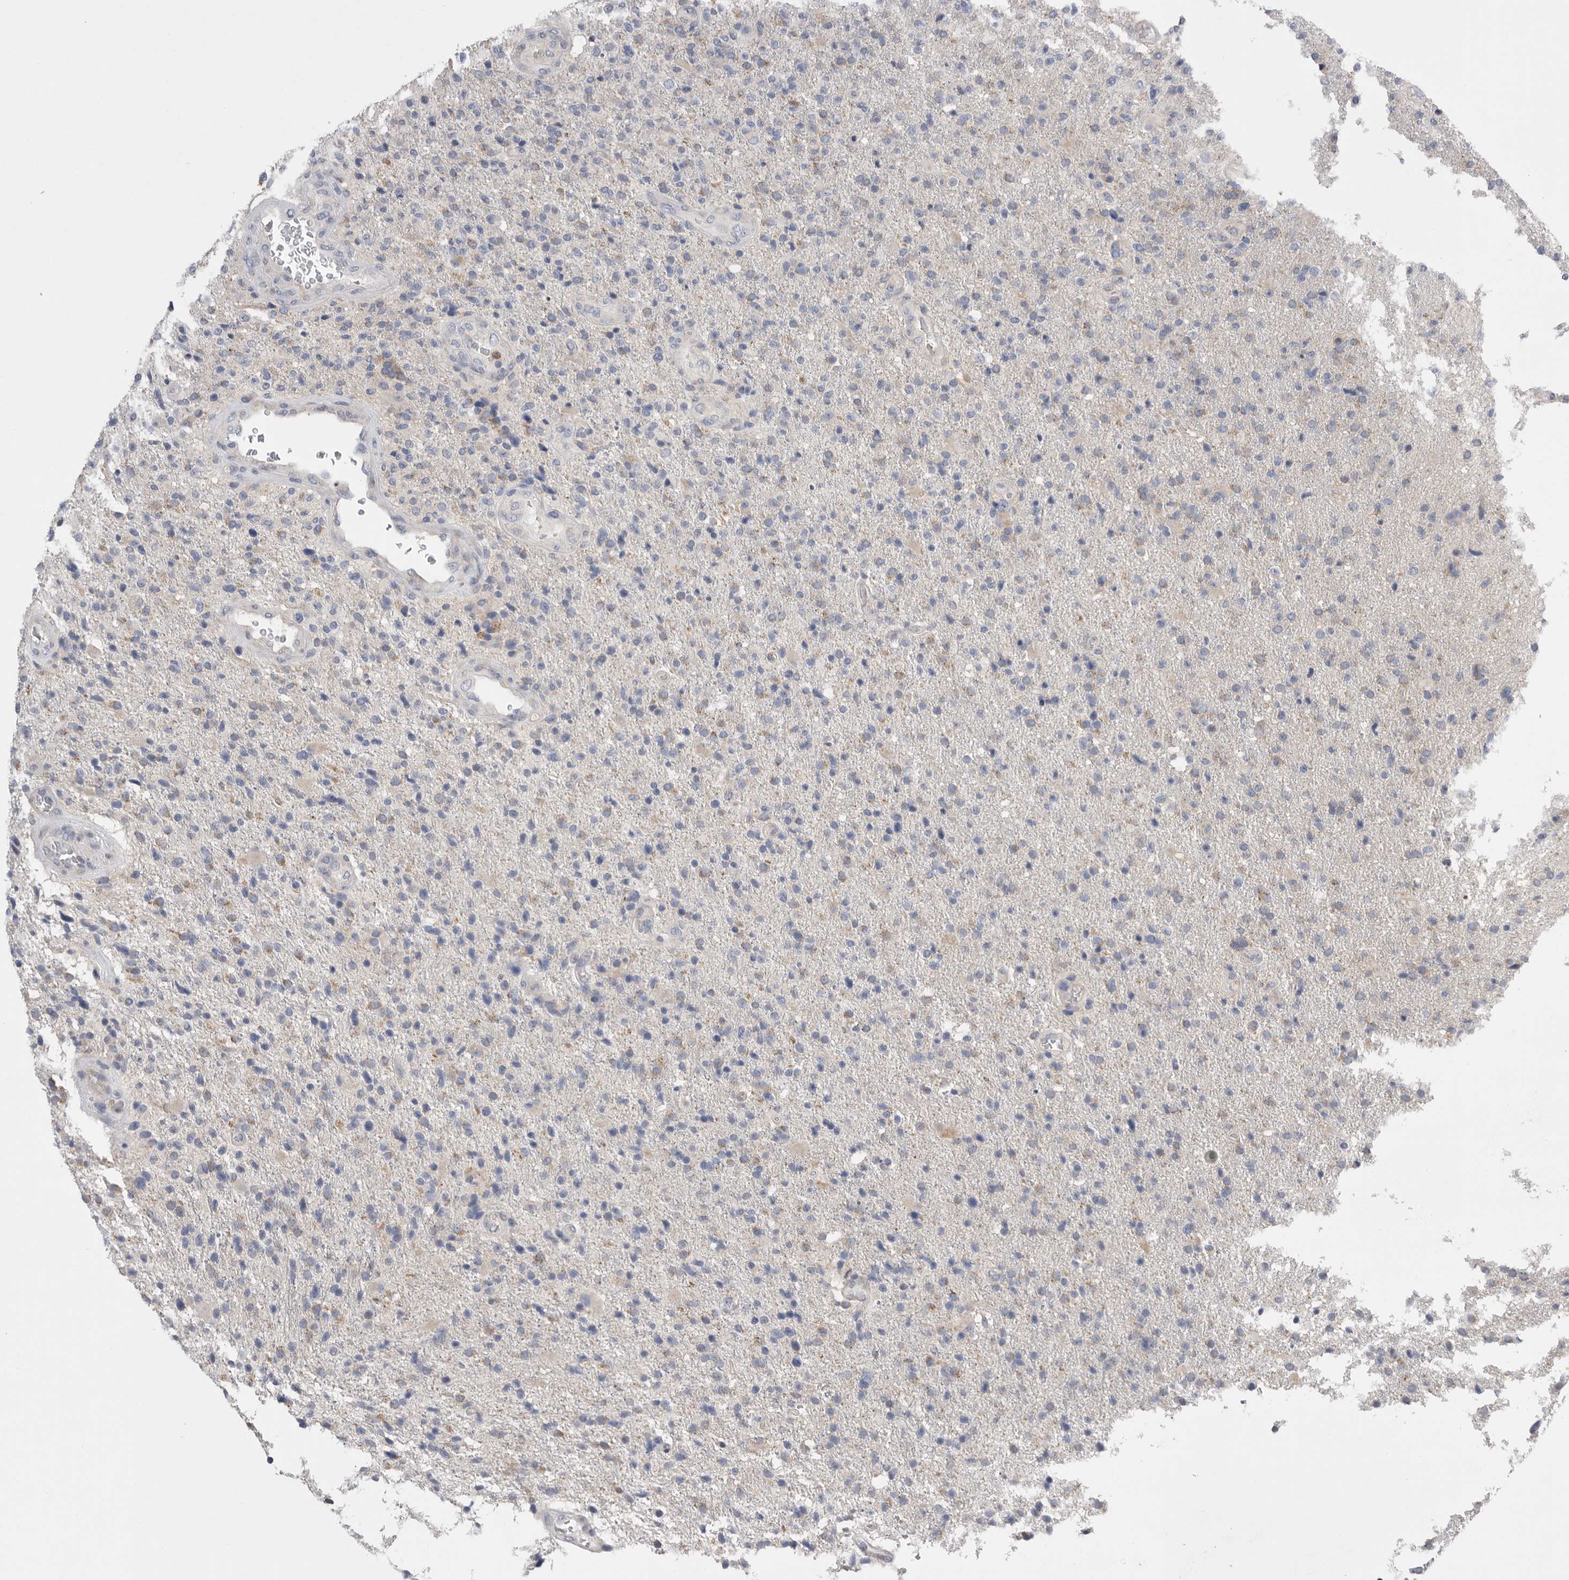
{"staining": {"intensity": "weak", "quantity": "<25%", "location": "cytoplasmic/membranous"}, "tissue": "glioma", "cell_type": "Tumor cells", "image_type": "cancer", "snomed": [{"axis": "morphology", "description": "Glioma, malignant, High grade"}, {"axis": "topography", "description": "Brain"}], "caption": "High magnification brightfield microscopy of malignant high-grade glioma stained with DAB (brown) and counterstained with hematoxylin (blue): tumor cells show no significant staining.", "gene": "CCDC126", "patient": {"sex": "male", "age": 72}}